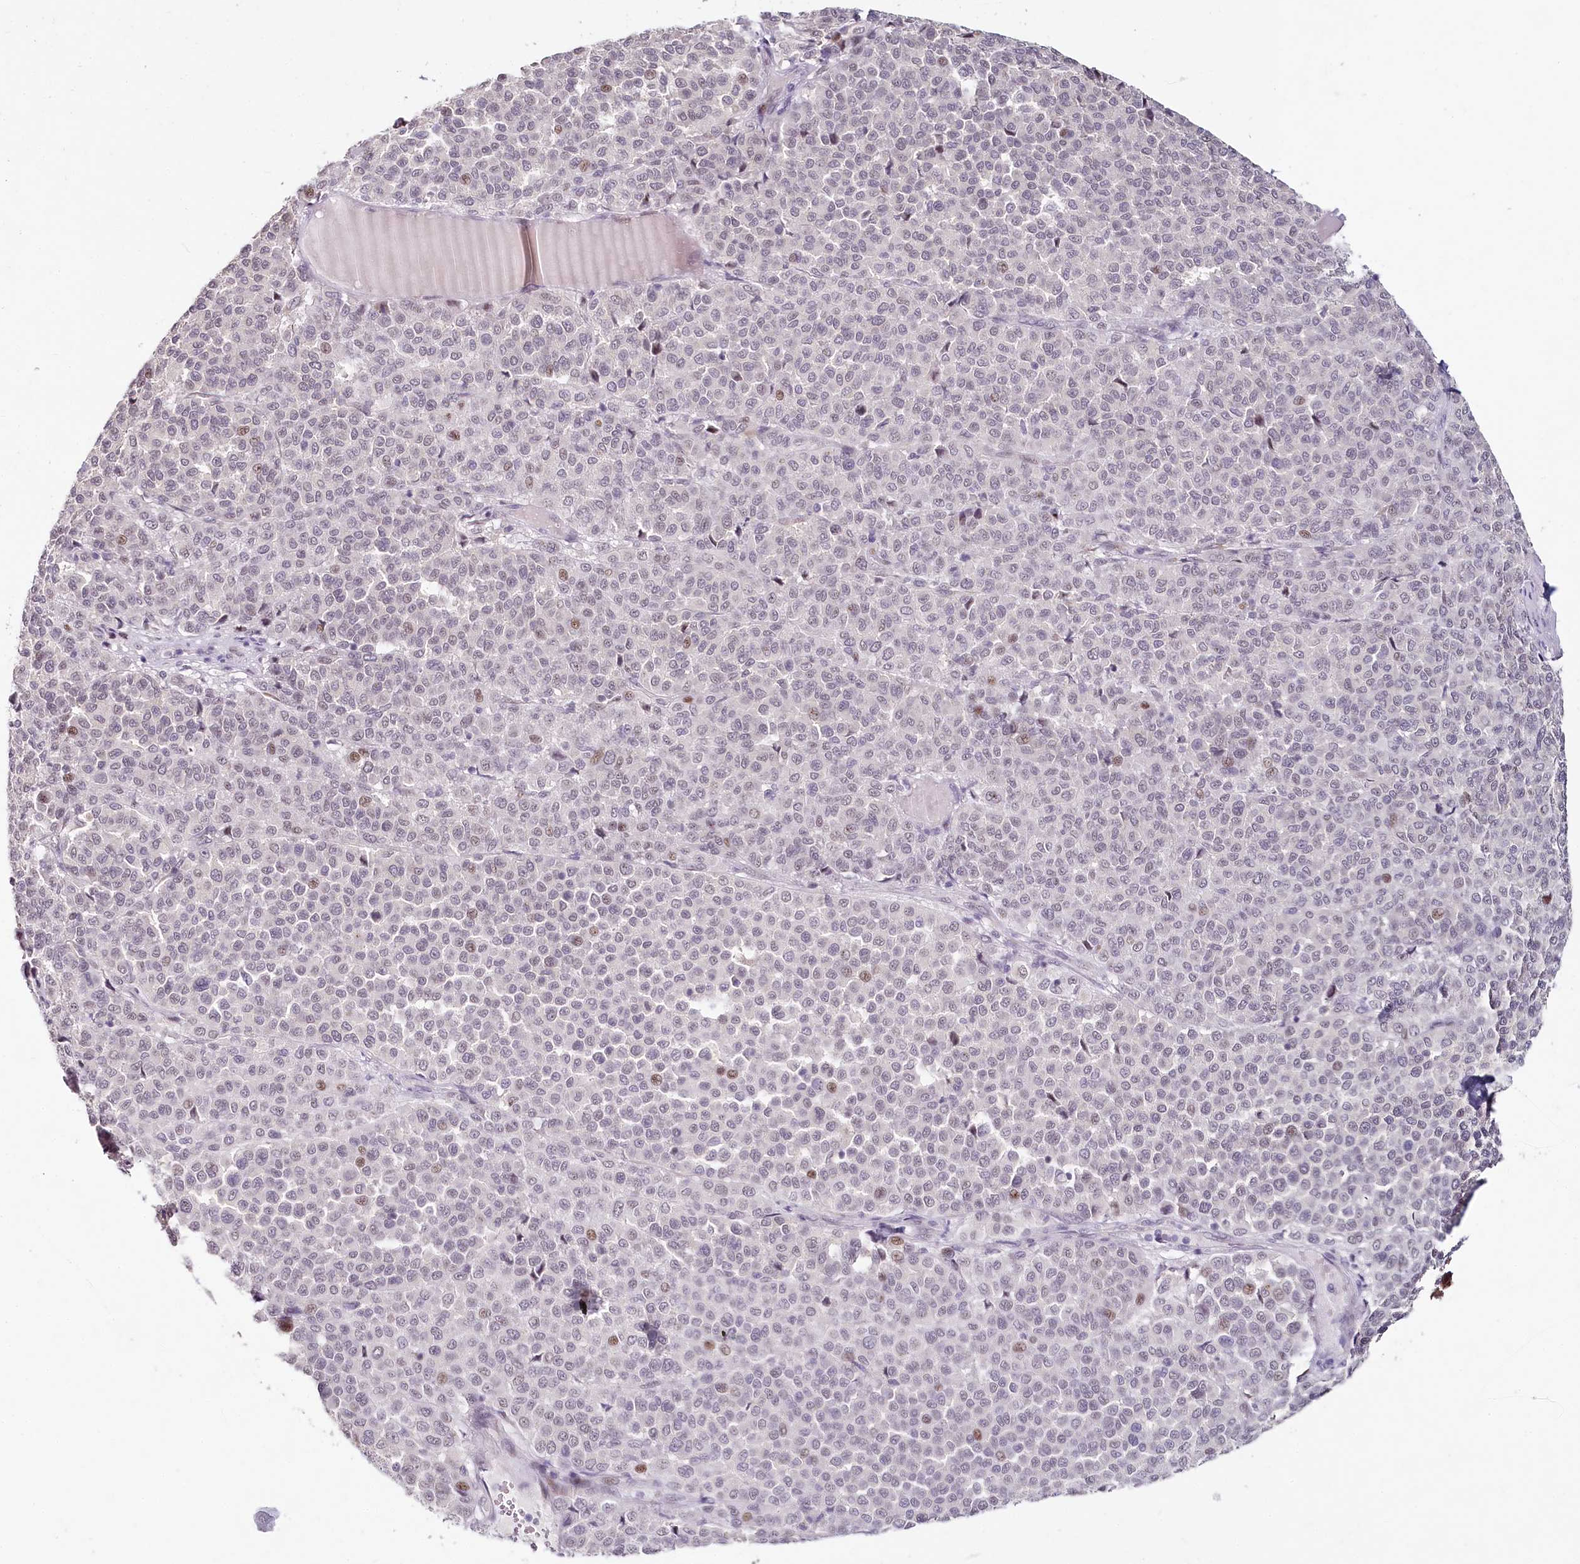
{"staining": {"intensity": "weak", "quantity": "<25%", "location": "nuclear"}, "tissue": "melanoma", "cell_type": "Tumor cells", "image_type": "cancer", "snomed": [{"axis": "morphology", "description": "Malignant melanoma, Metastatic site"}, {"axis": "topography", "description": "Pancreas"}], "caption": "The immunohistochemistry micrograph has no significant staining in tumor cells of melanoma tissue.", "gene": "HPD", "patient": {"sex": "female", "age": 30}}